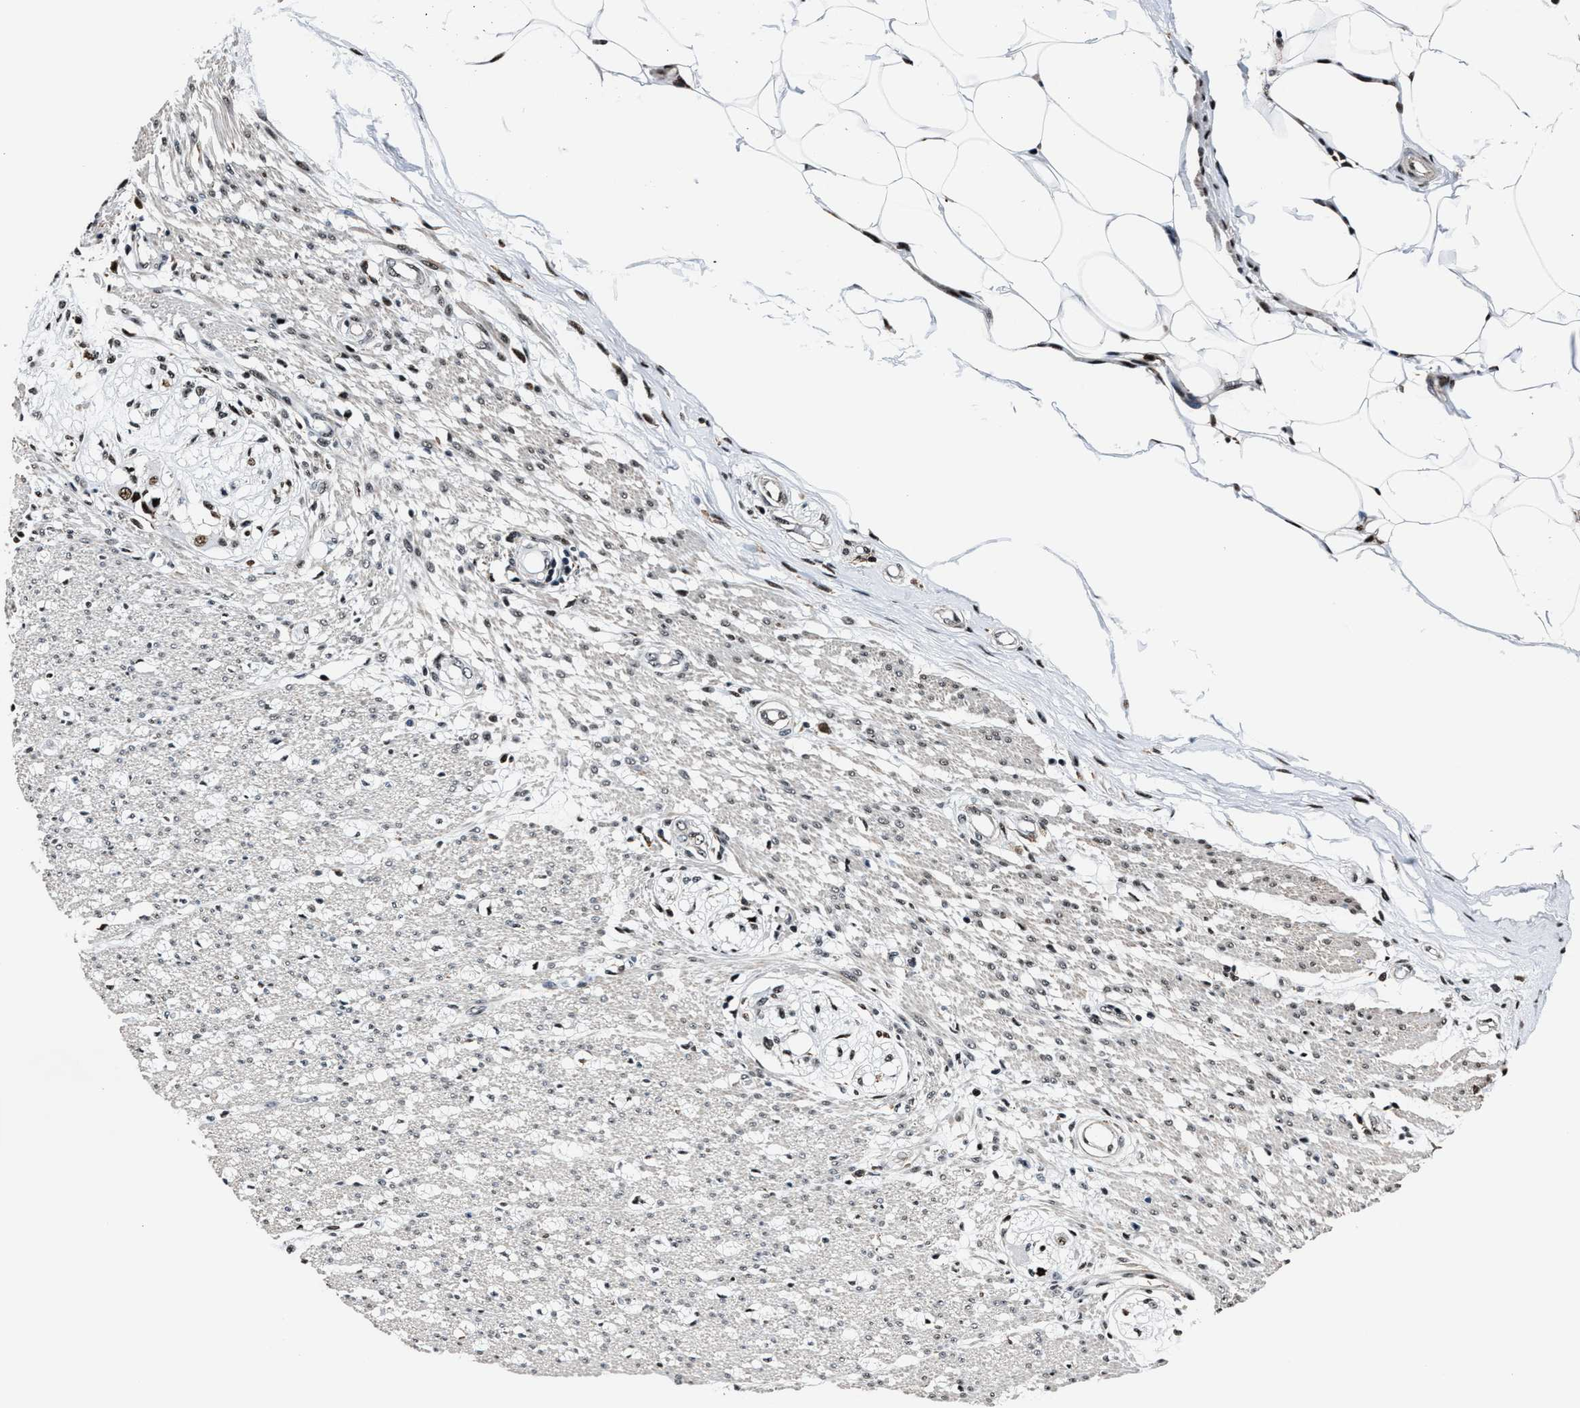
{"staining": {"intensity": "weak", "quantity": "25%-75%", "location": "nuclear"}, "tissue": "smooth muscle", "cell_type": "Smooth muscle cells", "image_type": "normal", "snomed": [{"axis": "morphology", "description": "Normal tissue, NOS"}, {"axis": "morphology", "description": "Adenocarcinoma, NOS"}, {"axis": "topography", "description": "Colon"}, {"axis": "topography", "description": "Peripheral nerve tissue"}], "caption": "Immunohistochemical staining of benign human smooth muscle demonstrates 25%-75% levels of weak nuclear protein staining in about 25%-75% of smooth muscle cells.", "gene": "PPIE", "patient": {"sex": "male", "age": 14}}